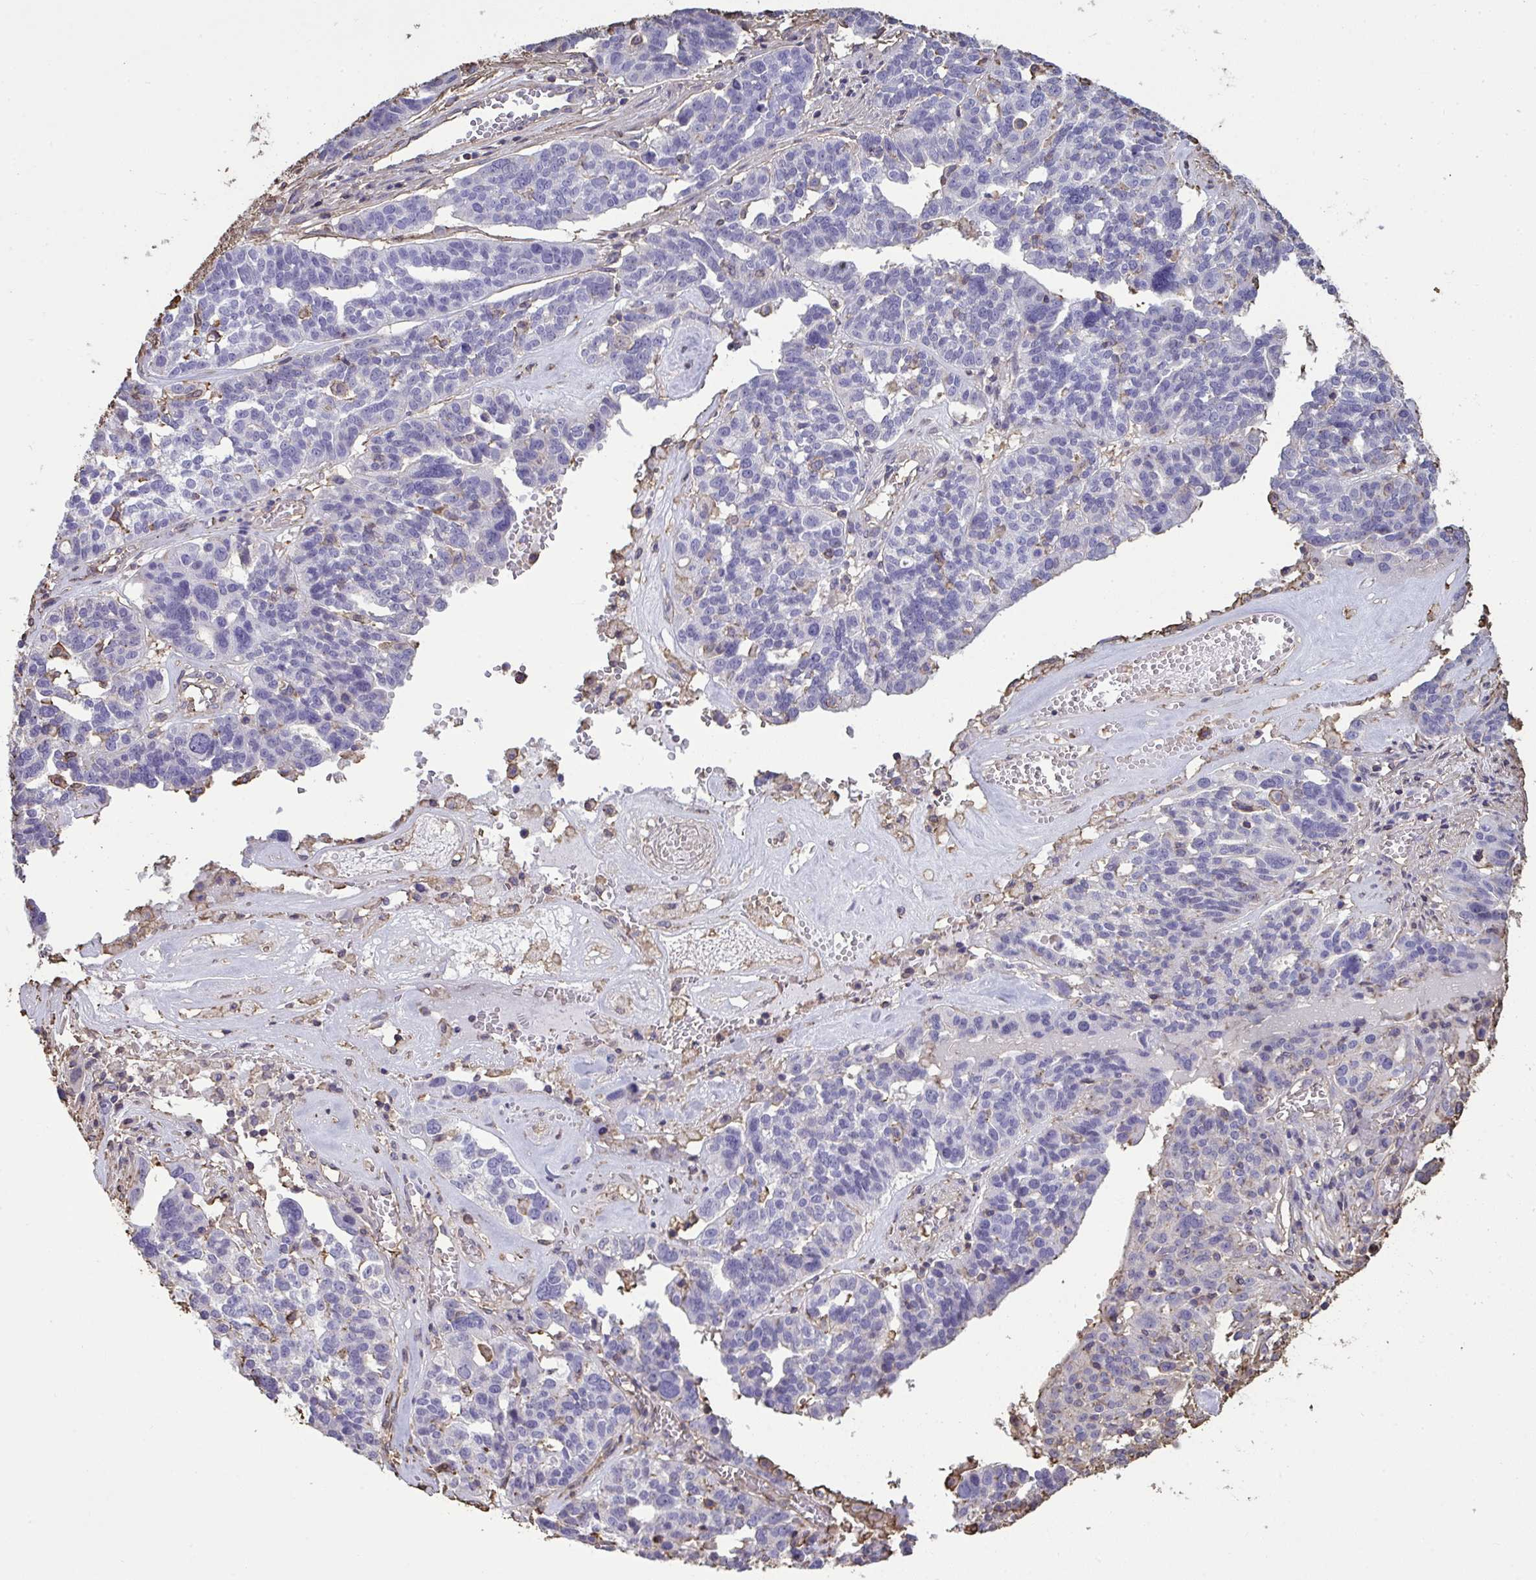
{"staining": {"intensity": "negative", "quantity": "none", "location": "none"}, "tissue": "ovarian cancer", "cell_type": "Tumor cells", "image_type": "cancer", "snomed": [{"axis": "morphology", "description": "Cystadenocarcinoma, serous, NOS"}, {"axis": "topography", "description": "Ovary"}], "caption": "Immunohistochemistry (IHC) micrograph of neoplastic tissue: ovarian cancer (serous cystadenocarcinoma) stained with DAB (3,3'-diaminobenzidine) shows no significant protein expression in tumor cells. (DAB immunohistochemistry visualized using brightfield microscopy, high magnification).", "gene": "ANXA5", "patient": {"sex": "female", "age": 59}}